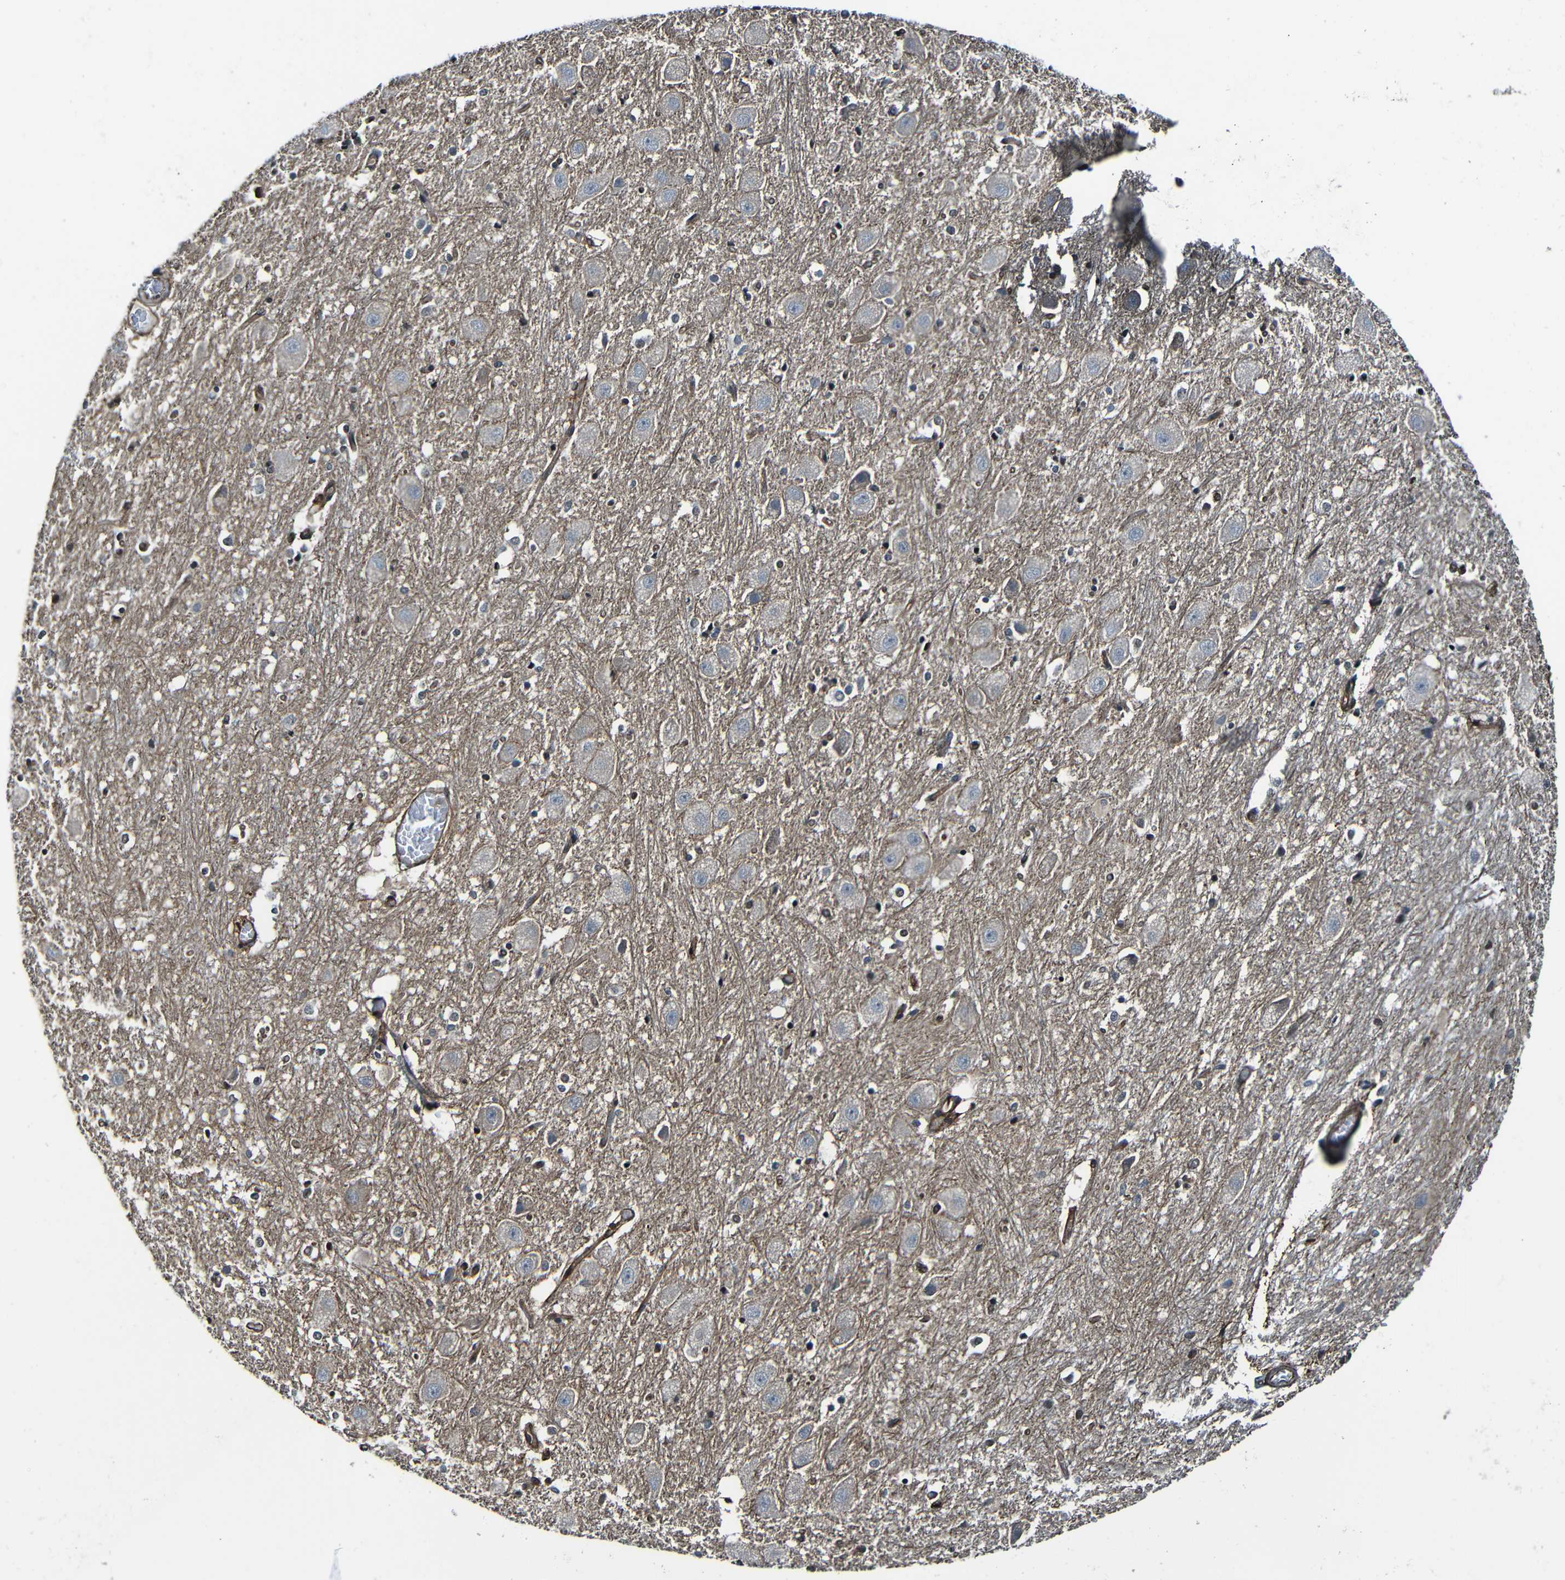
{"staining": {"intensity": "weak", "quantity": "<25%", "location": "cytoplasmic/membranous,nuclear"}, "tissue": "hippocampus", "cell_type": "Glial cells", "image_type": "normal", "snomed": [{"axis": "morphology", "description": "Normal tissue, NOS"}, {"axis": "topography", "description": "Hippocampus"}], "caption": "Human hippocampus stained for a protein using immunohistochemistry (IHC) demonstrates no expression in glial cells.", "gene": "LGR5", "patient": {"sex": "female", "age": 19}}